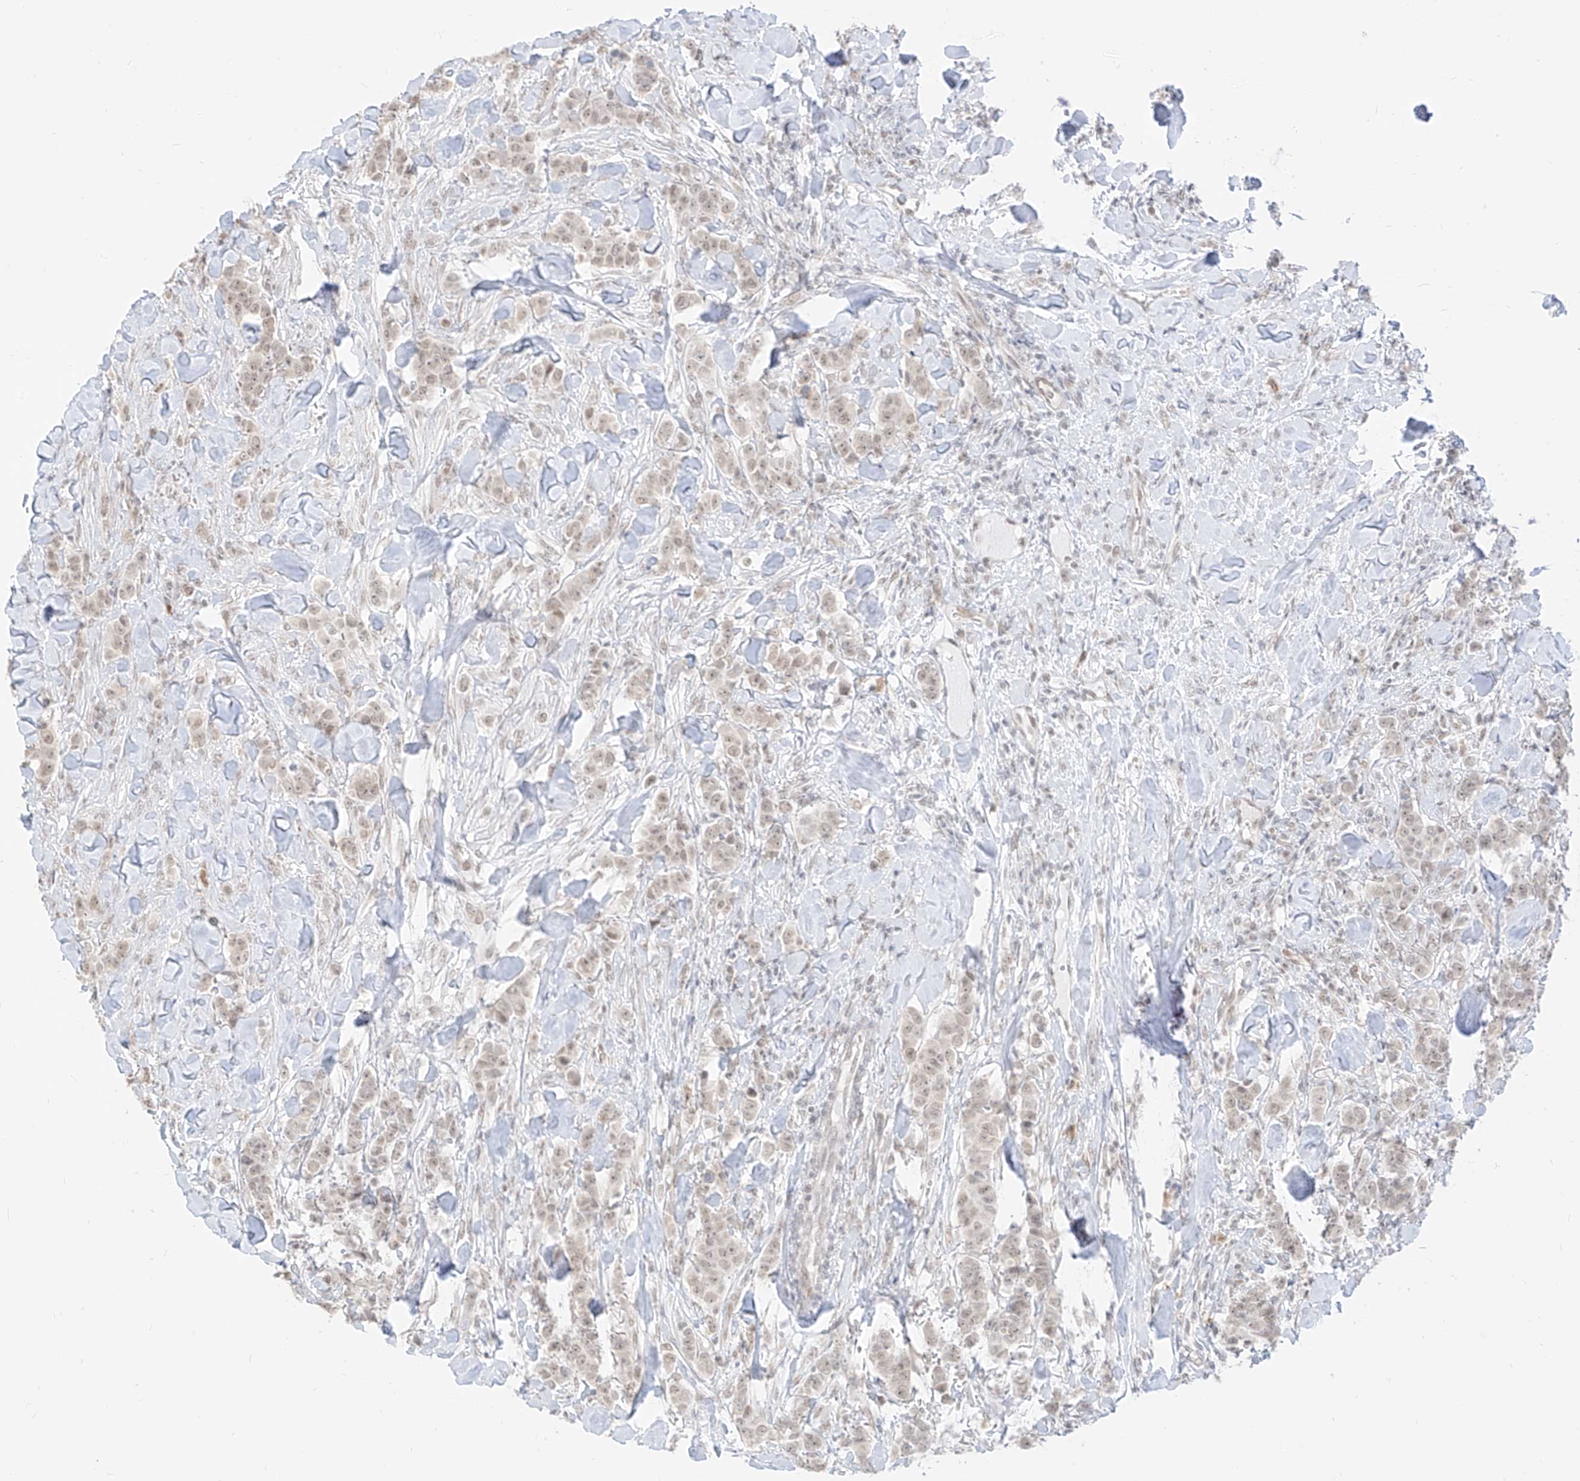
{"staining": {"intensity": "weak", "quantity": ">75%", "location": "nuclear"}, "tissue": "breast cancer", "cell_type": "Tumor cells", "image_type": "cancer", "snomed": [{"axis": "morphology", "description": "Duct carcinoma"}, {"axis": "topography", "description": "Breast"}], "caption": "Weak nuclear protein positivity is seen in about >75% of tumor cells in invasive ductal carcinoma (breast).", "gene": "SUPT5H", "patient": {"sex": "female", "age": 40}}